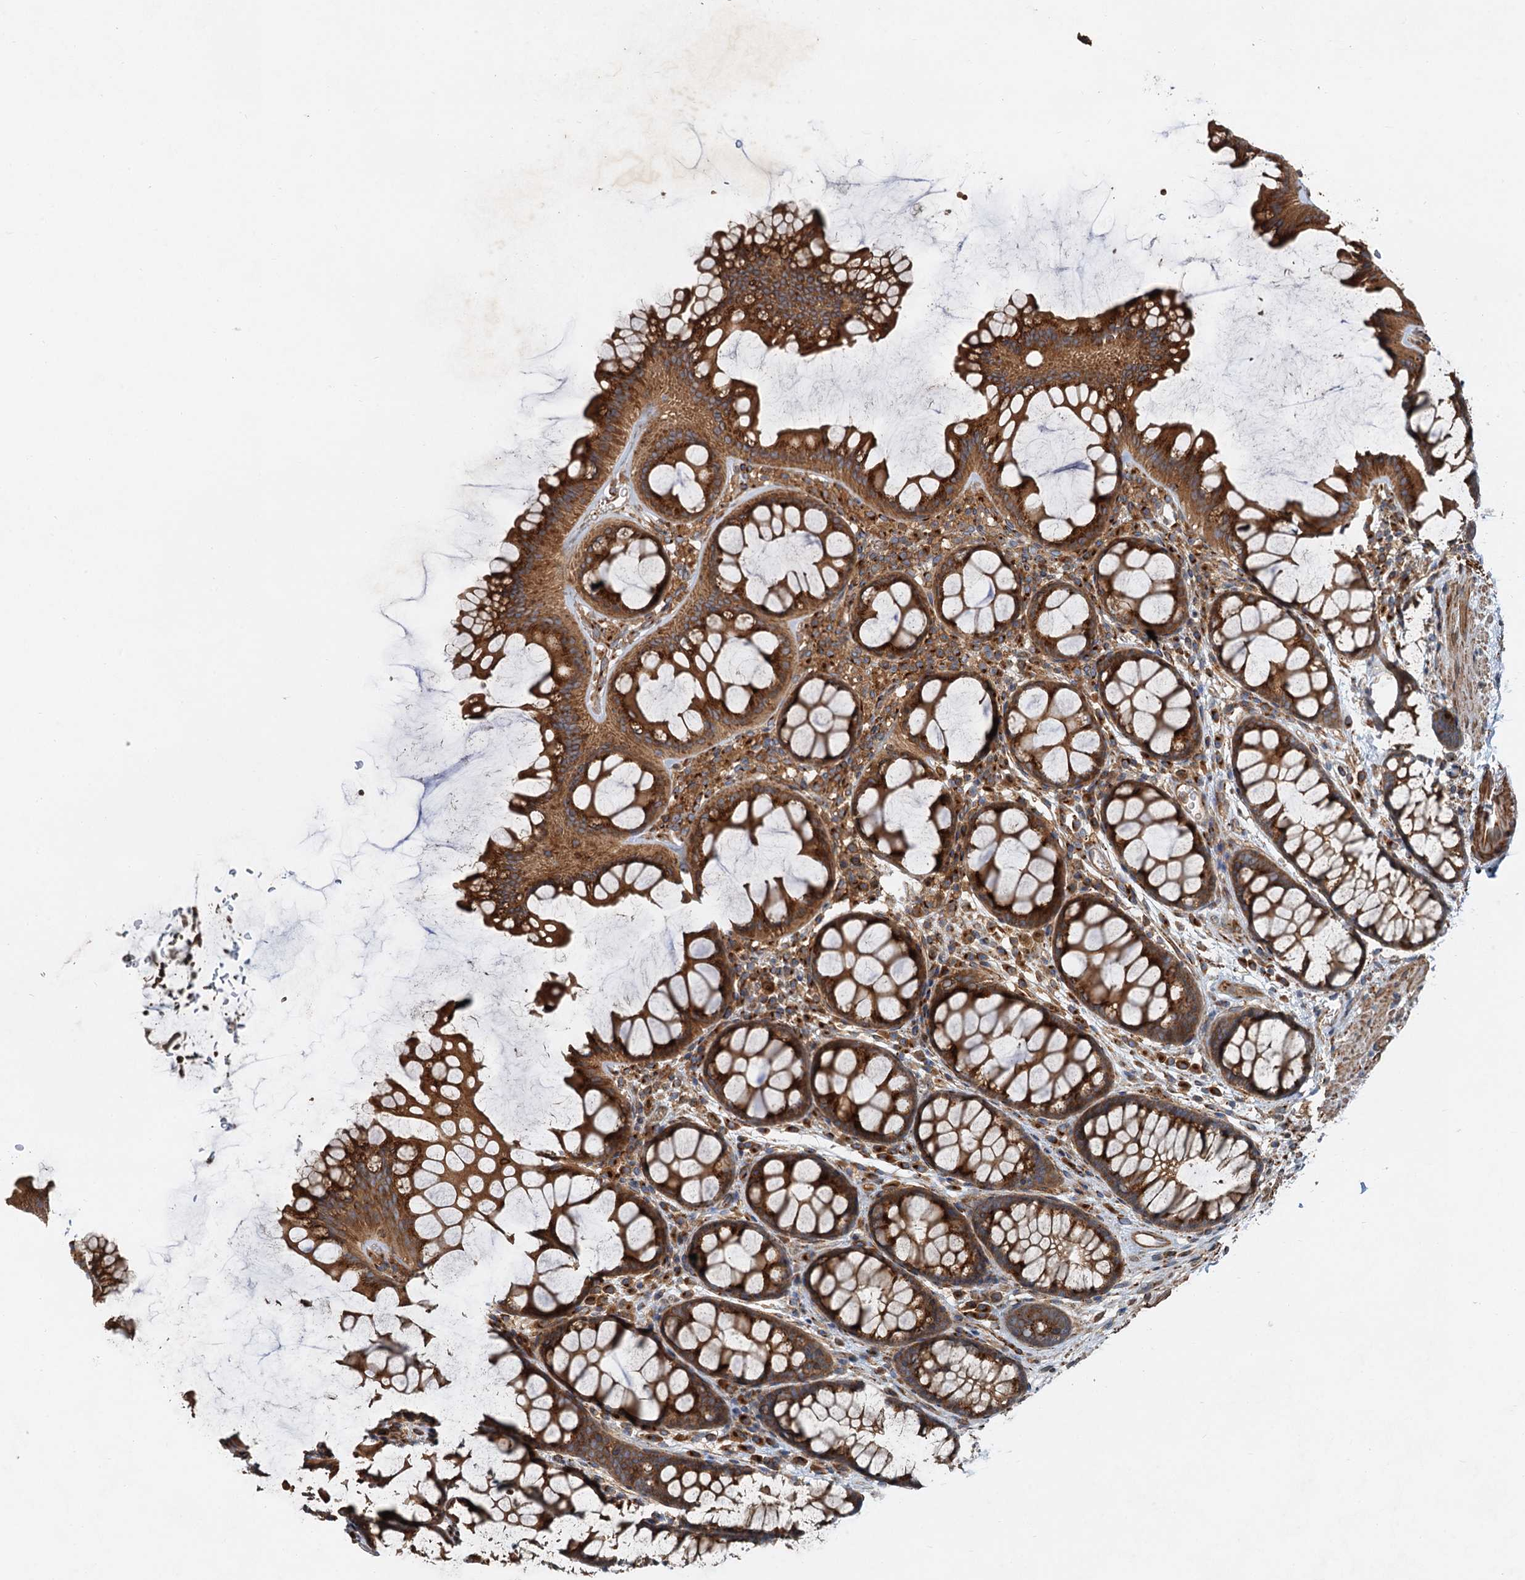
{"staining": {"intensity": "moderate", "quantity": ">75%", "location": "cytoplasmic/membranous"}, "tissue": "colon", "cell_type": "Endothelial cells", "image_type": "normal", "snomed": [{"axis": "morphology", "description": "Normal tissue, NOS"}, {"axis": "topography", "description": "Colon"}], "caption": "DAB immunohistochemical staining of unremarkable colon exhibits moderate cytoplasmic/membranous protein staining in approximately >75% of endothelial cells. The protein of interest is stained brown, and the nuclei are stained in blue (DAB IHC with brightfield microscopy, high magnification).", "gene": "ANKRD26", "patient": {"sex": "female", "age": 82}}